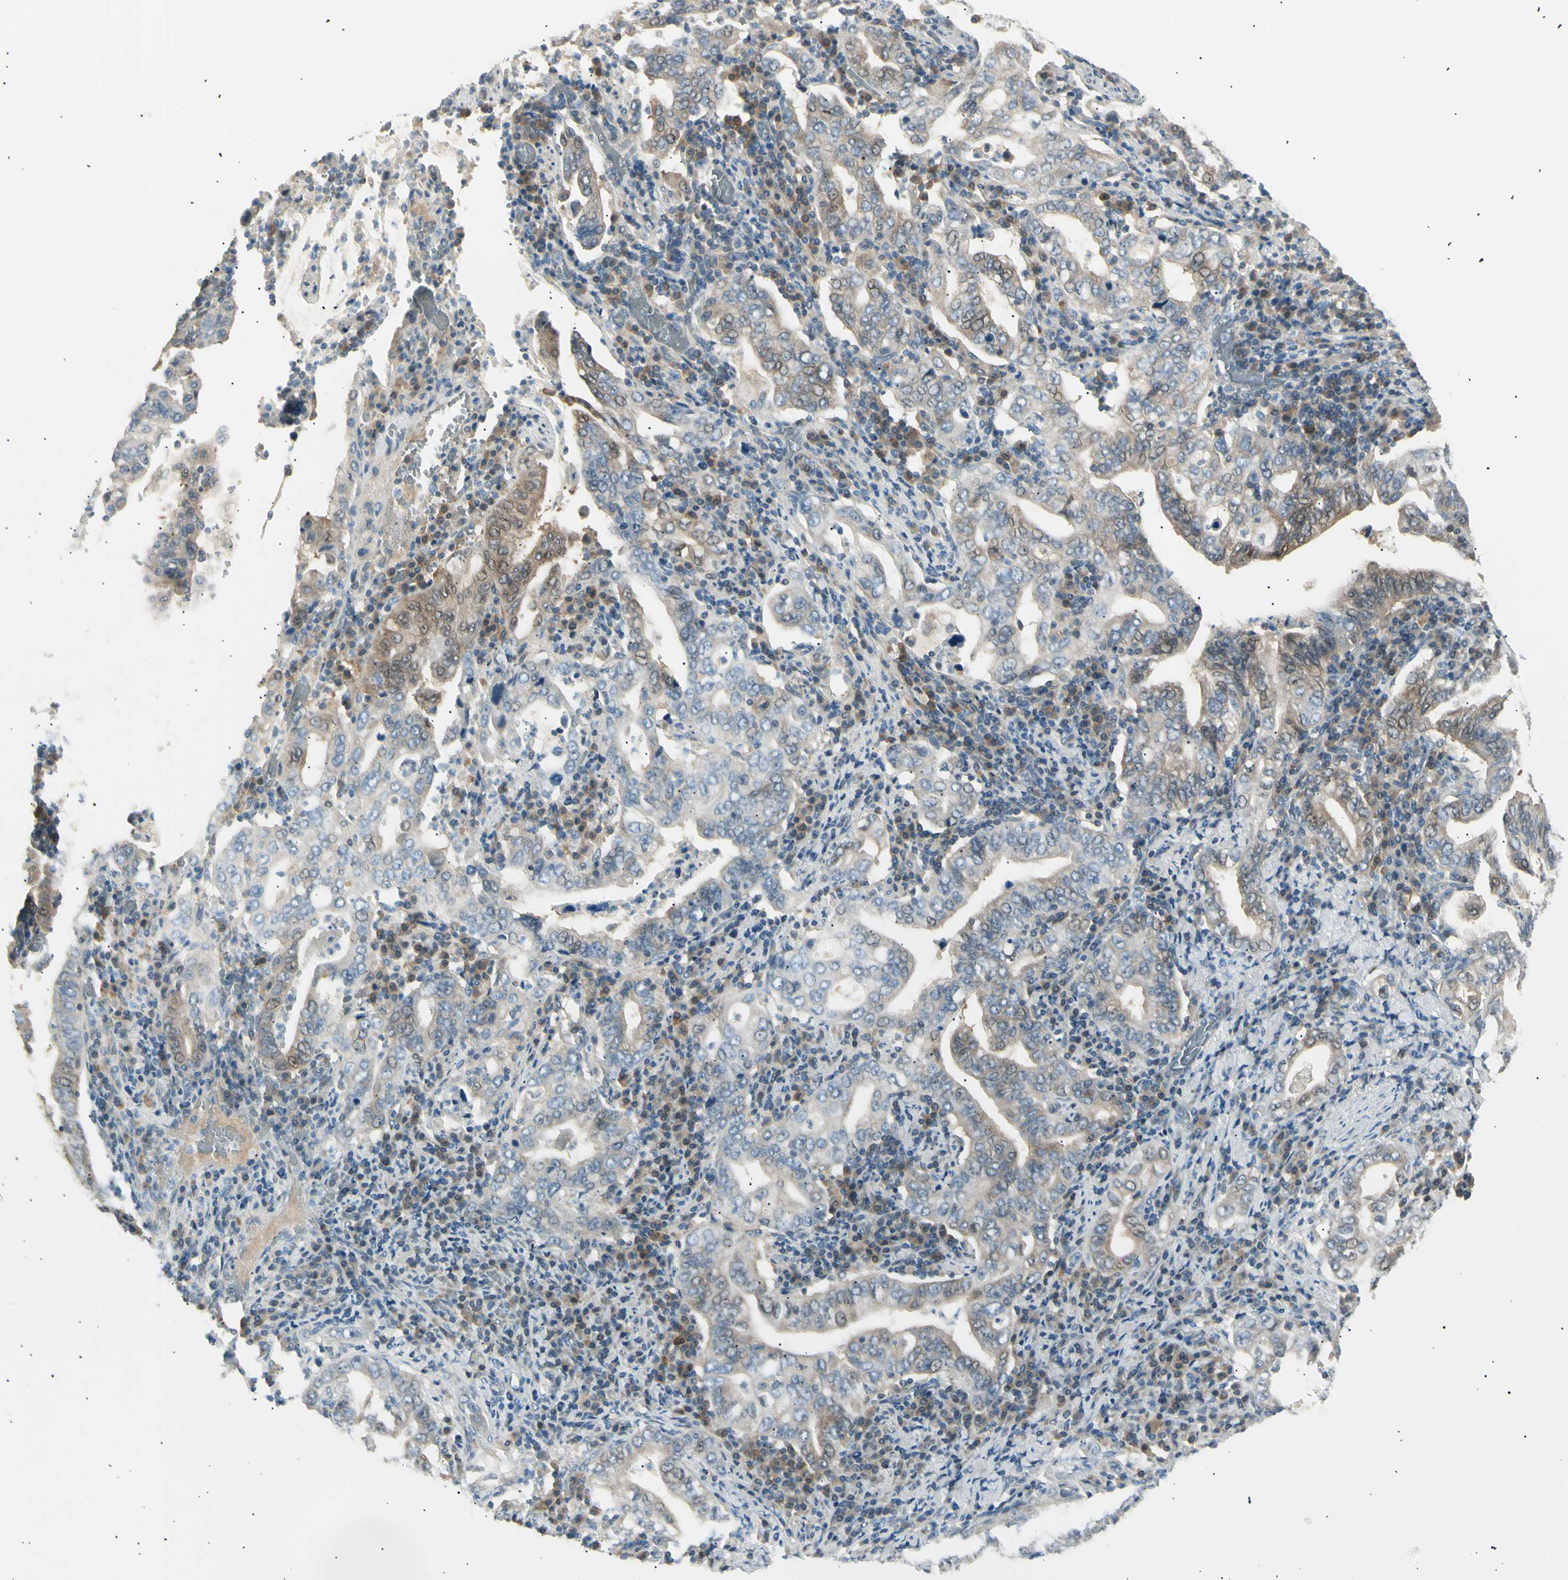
{"staining": {"intensity": "weak", "quantity": "25%-75%", "location": "cytoplasmic/membranous"}, "tissue": "stomach cancer", "cell_type": "Tumor cells", "image_type": "cancer", "snomed": [{"axis": "morphology", "description": "Normal tissue, NOS"}, {"axis": "morphology", "description": "Adenocarcinoma, NOS"}, {"axis": "topography", "description": "Esophagus"}, {"axis": "topography", "description": "Stomach, upper"}, {"axis": "topography", "description": "Peripheral nerve tissue"}], "caption": "Protein expression analysis of stomach cancer displays weak cytoplasmic/membranous staining in about 25%-75% of tumor cells.", "gene": "LHPP", "patient": {"sex": "male", "age": 62}}